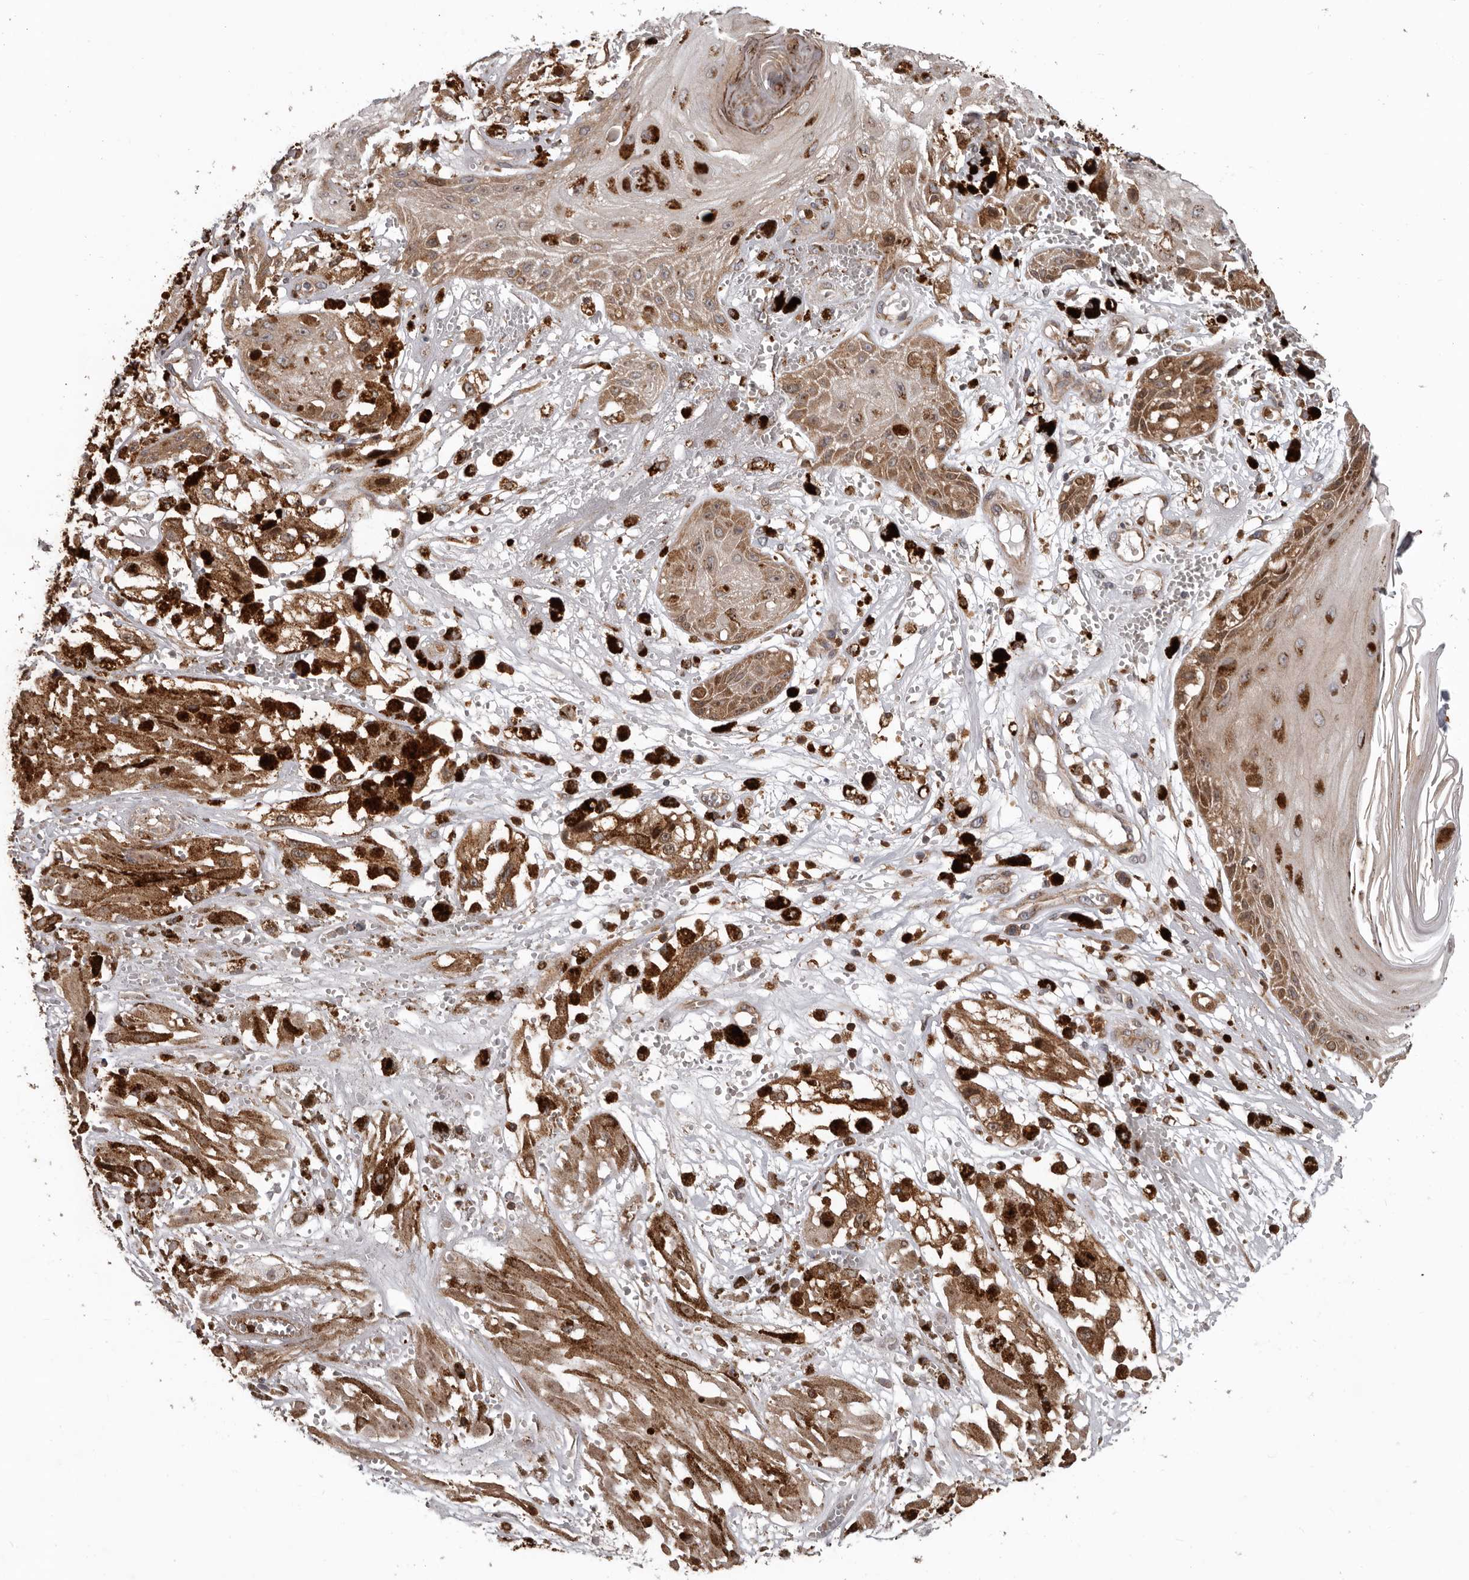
{"staining": {"intensity": "moderate", "quantity": ">75%", "location": "cytoplasmic/membranous"}, "tissue": "melanoma", "cell_type": "Tumor cells", "image_type": "cancer", "snomed": [{"axis": "morphology", "description": "Malignant melanoma, NOS"}, {"axis": "topography", "description": "Skin"}], "caption": "Immunohistochemistry (IHC) of malignant melanoma displays medium levels of moderate cytoplasmic/membranous staining in approximately >75% of tumor cells. Using DAB (brown) and hematoxylin (blue) stains, captured at high magnification using brightfield microscopy.", "gene": "FGFR4", "patient": {"sex": "male", "age": 88}}